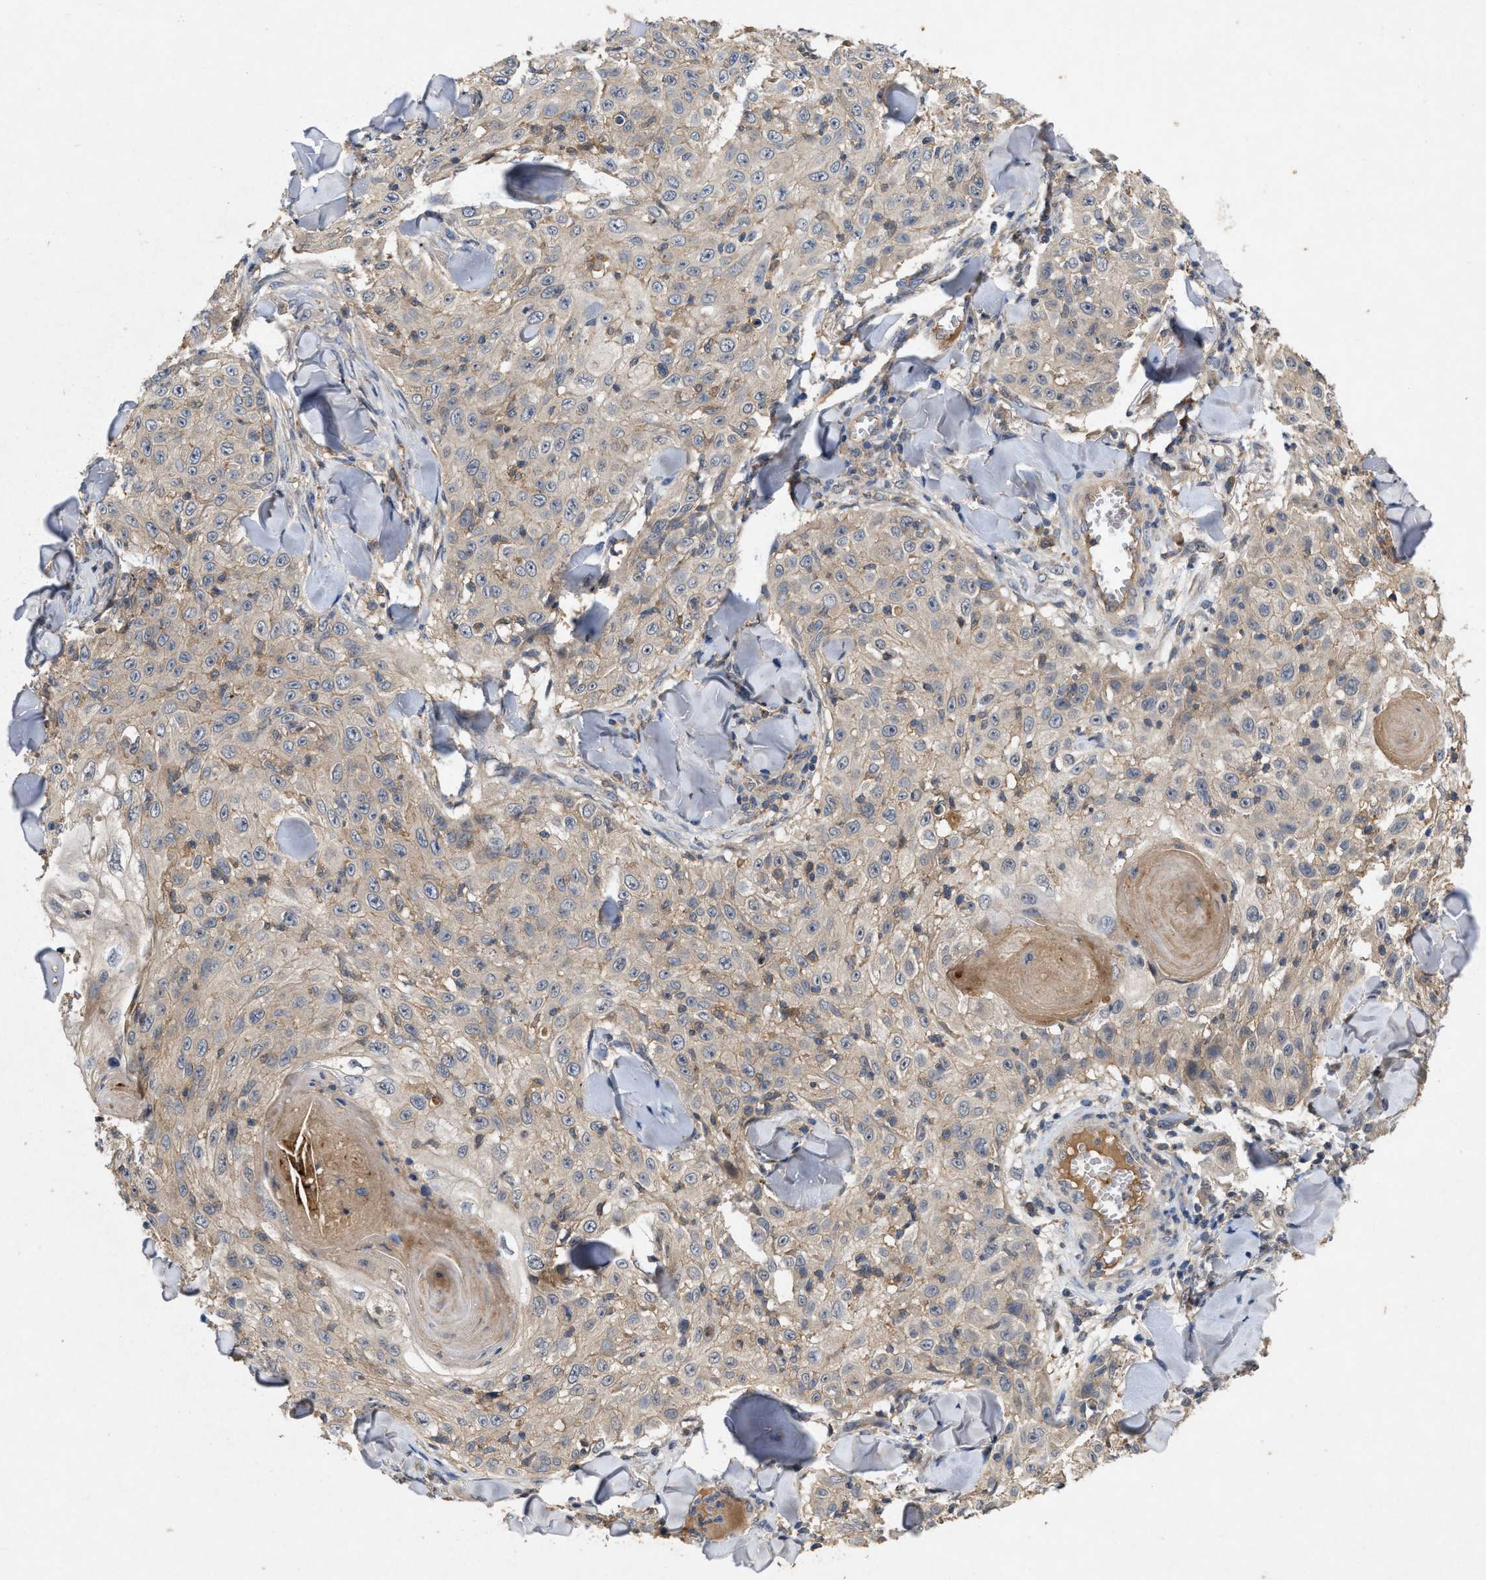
{"staining": {"intensity": "weak", "quantity": "<25%", "location": "cytoplasmic/membranous"}, "tissue": "skin cancer", "cell_type": "Tumor cells", "image_type": "cancer", "snomed": [{"axis": "morphology", "description": "Squamous cell carcinoma, NOS"}, {"axis": "topography", "description": "Skin"}], "caption": "This image is of skin cancer (squamous cell carcinoma) stained with immunohistochemistry to label a protein in brown with the nuclei are counter-stained blue. There is no staining in tumor cells. (DAB IHC visualized using brightfield microscopy, high magnification).", "gene": "LPAR2", "patient": {"sex": "male", "age": 86}}